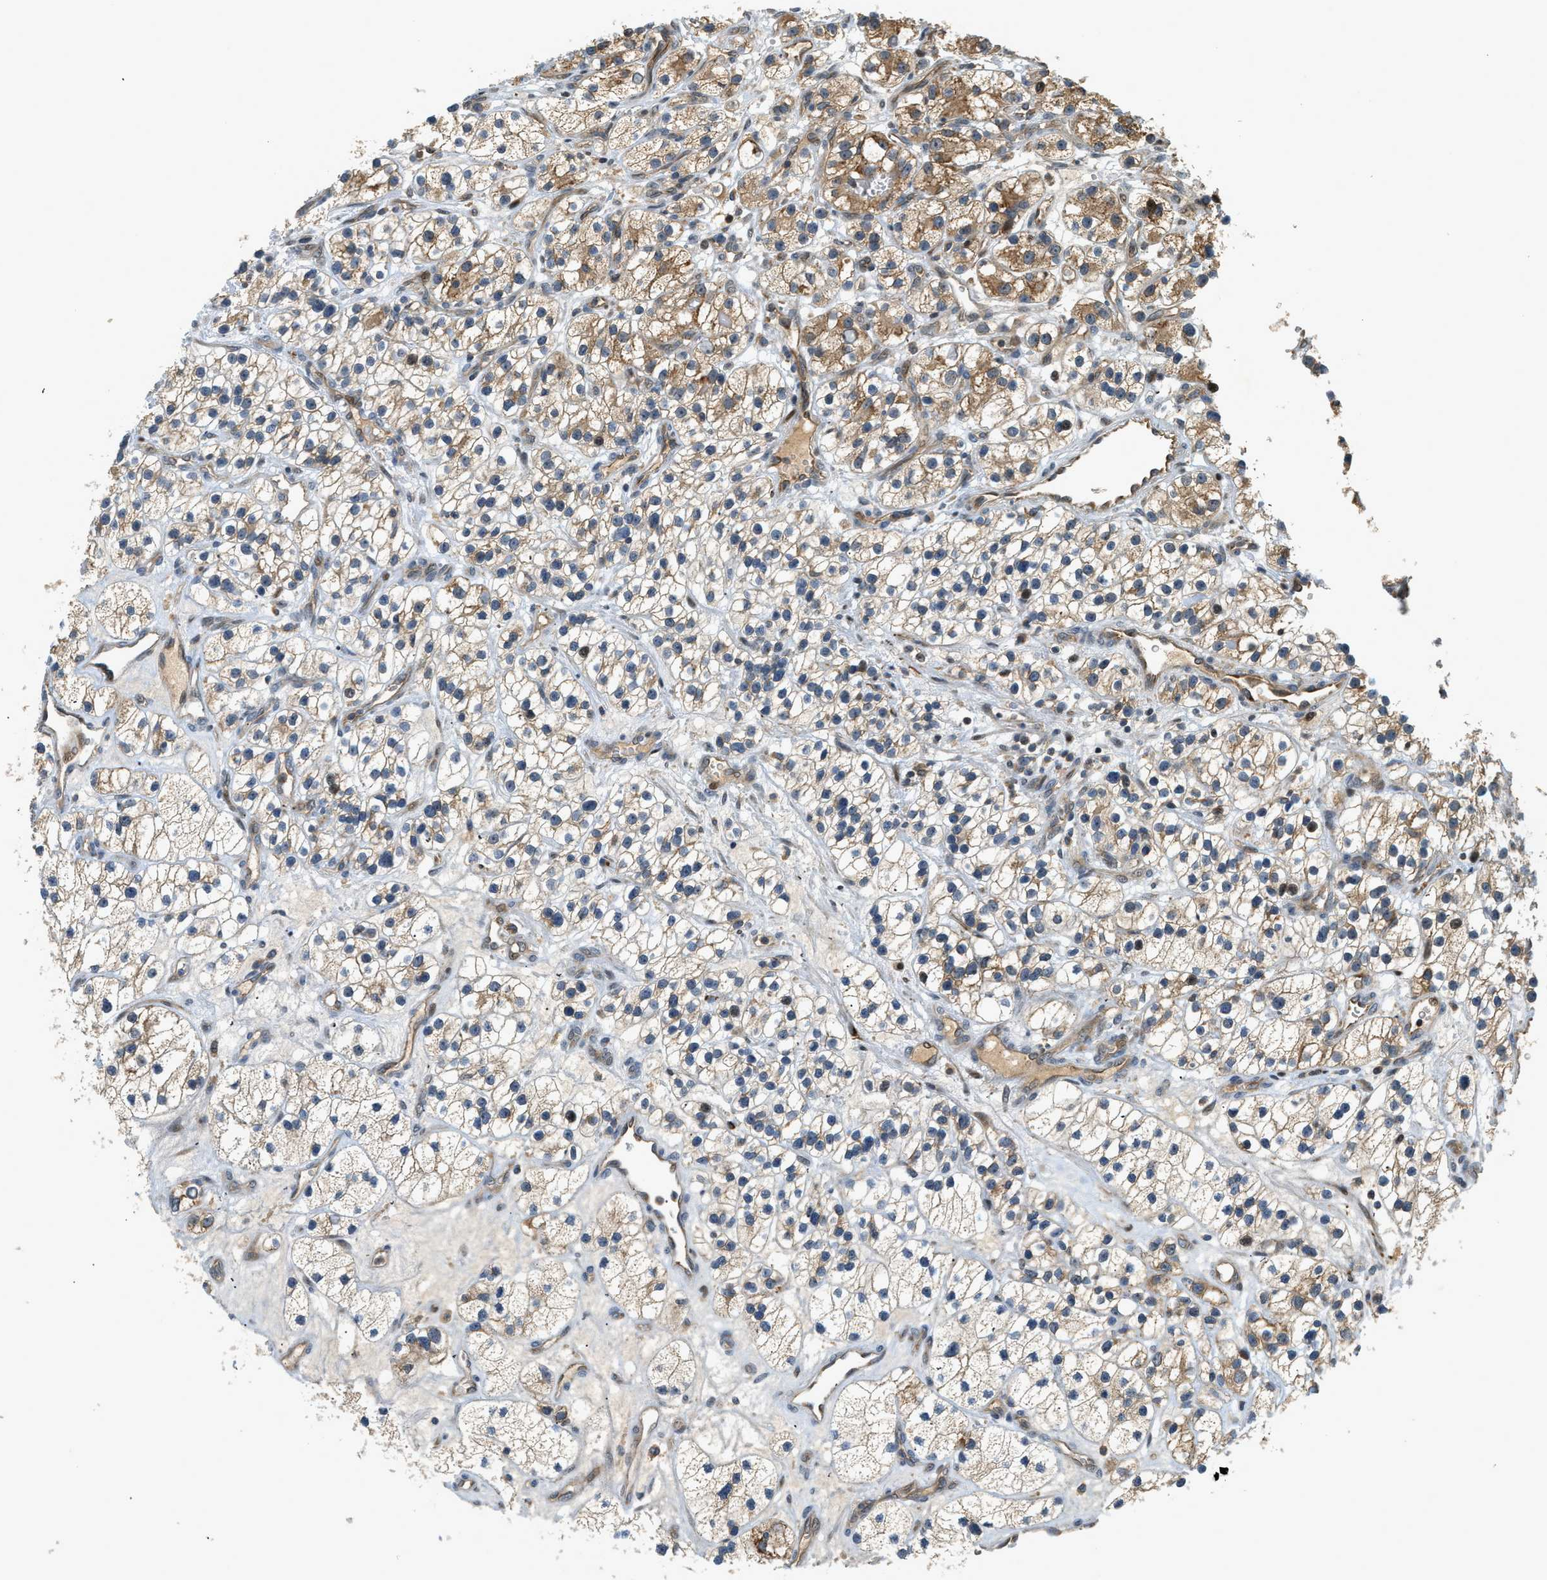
{"staining": {"intensity": "moderate", "quantity": "25%-75%", "location": "cytoplasmic/membranous"}, "tissue": "renal cancer", "cell_type": "Tumor cells", "image_type": "cancer", "snomed": [{"axis": "morphology", "description": "Adenocarcinoma, NOS"}, {"axis": "topography", "description": "Kidney"}], "caption": "Renal cancer tissue reveals moderate cytoplasmic/membranous staining in approximately 25%-75% of tumor cells, visualized by immunohistochemistry. Using DAB (3,3'-diaminobenzidine) (brown) and hematoxylin (blue) stains, captured at high magnification using brightfield microscopy.", "gene": "TRAPPC14", "patient": {"sex": "female", "age": 57}}